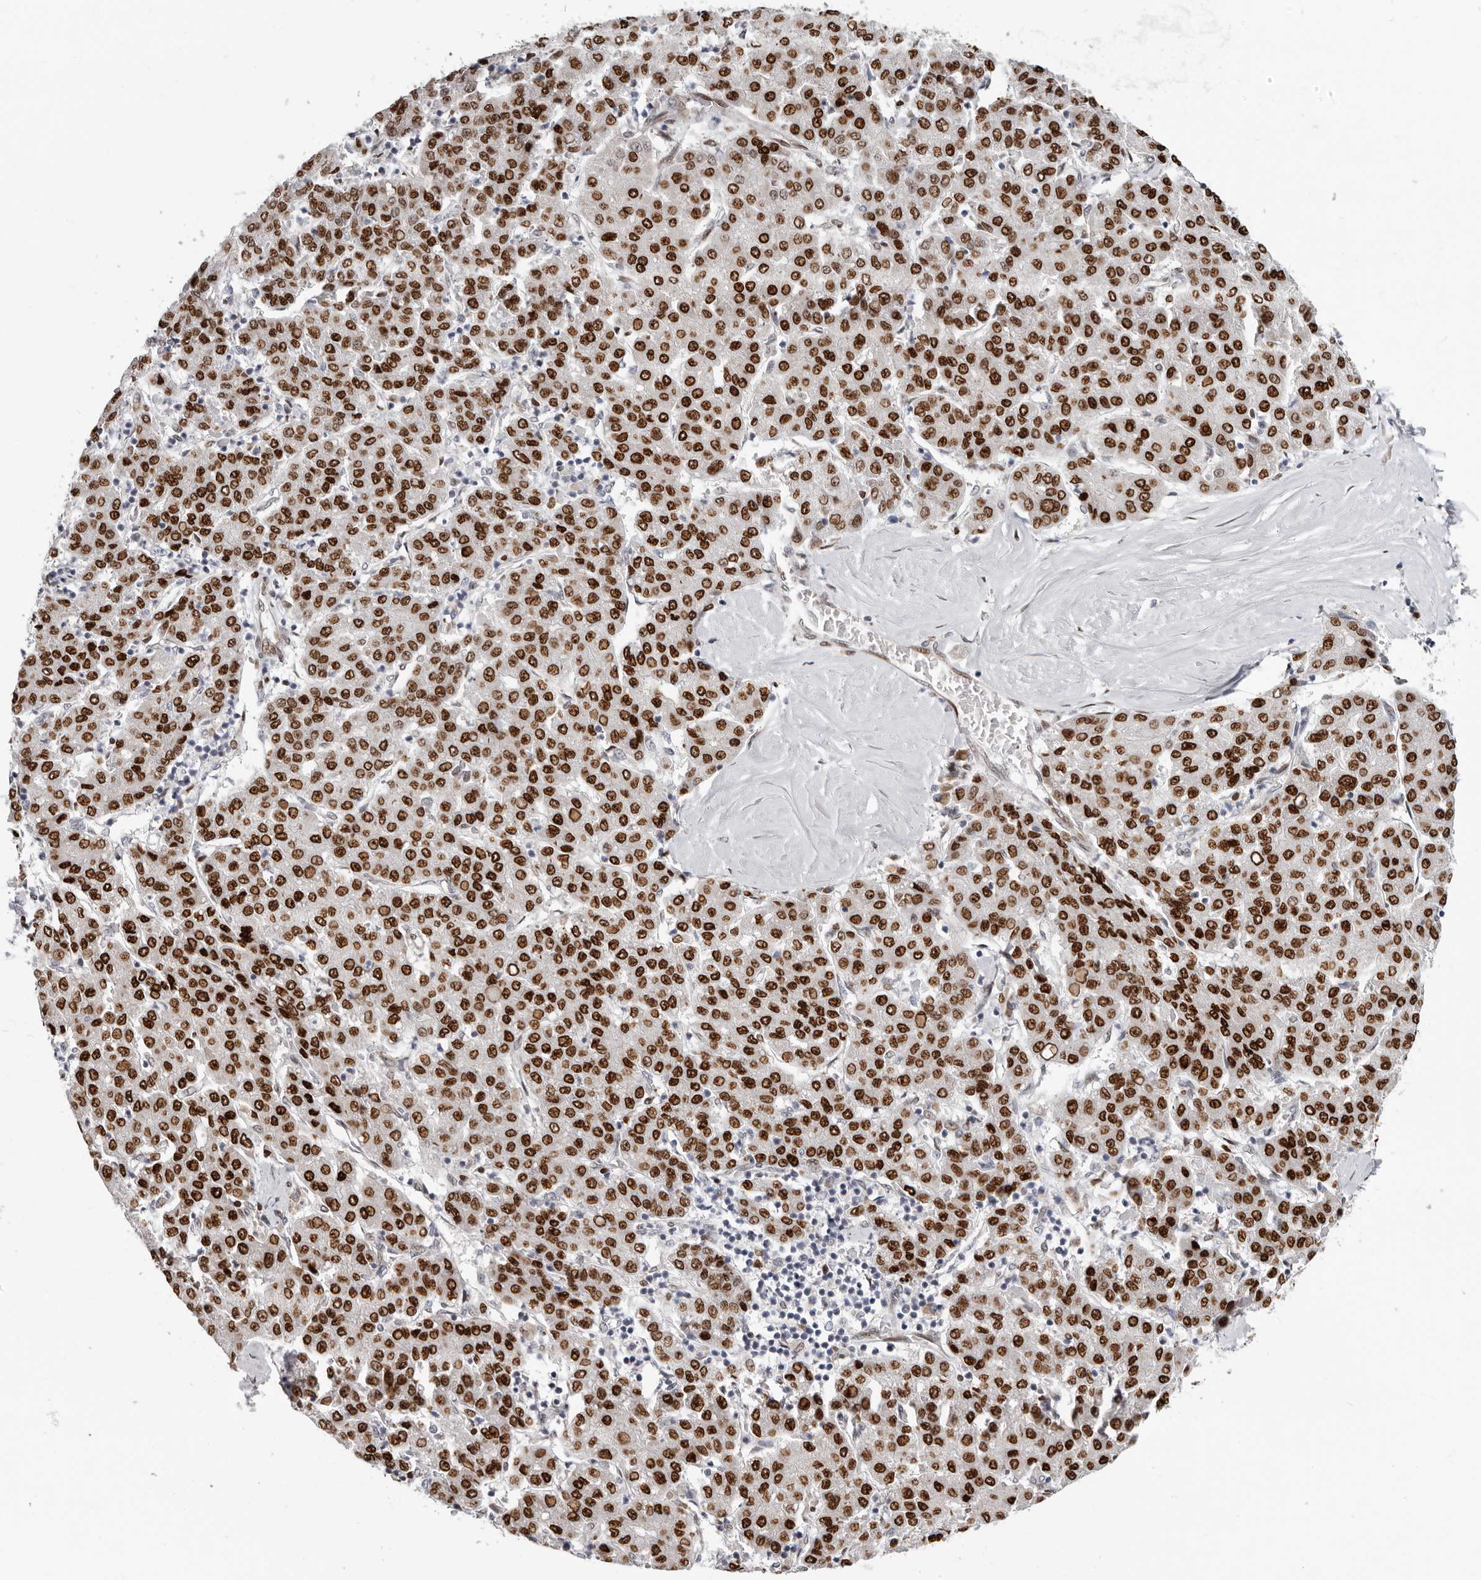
{"staining": {"intensity": "strong", "quantity": ">75%", "location": "nuclear"}, "tissue": "liver cancer", "cell_type": "Tumor cells", "image_type": "cancer", "snomed": [{"axis": "morphology", "description": "Carcinoma, Hepatocellular, NOS"}, {"axis": "topography", "description": "Liver"}], "caption": "Tumor cells display high levels of strong nuclear positivity in about >75% of cells in liver cancer (hepatocellular carcinoma).", "gene": "SRP19", "patient": {"sex": "male", "age": 65}}